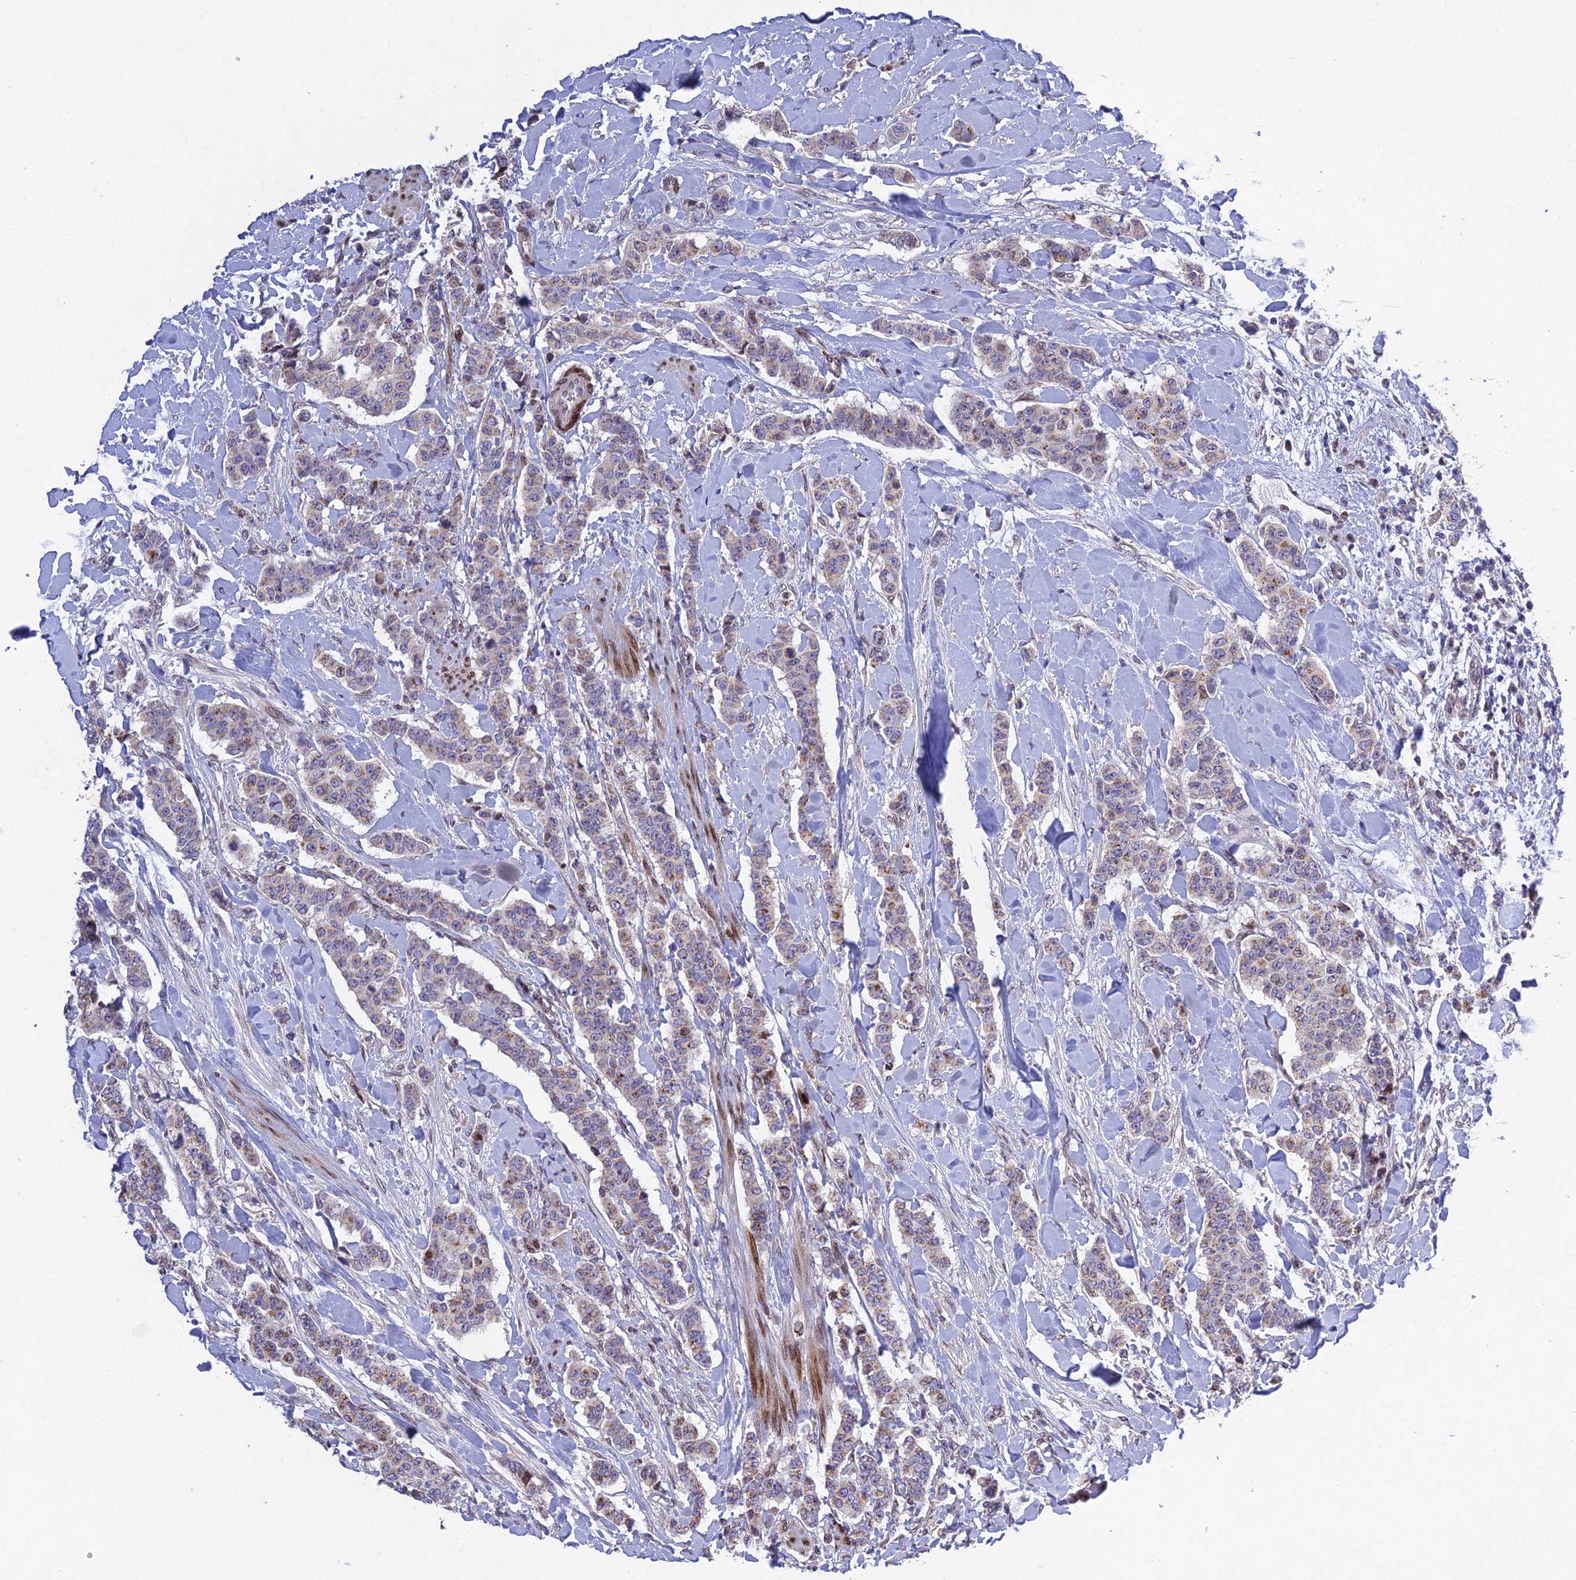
{"staining": {"intensity": "weak", "quantity": "<25%", "location": "cytoplasmic/membranous"}, "tissue": "breast cancer", "cell_type": "Tumor cells", "image_type": "cancer", "snomed": [{"axis": "morphology", "description": "Duct carcinoma"}, {"axis": "topography", "description": "Breast"}], "caption": "DAB immunohistochemical staining of human infiltrating ductal carcinoma (breast) displays no significant staining in tumor cells.", "gene": "MGAT2", "patient": {"sex": "female", "age": 40}}